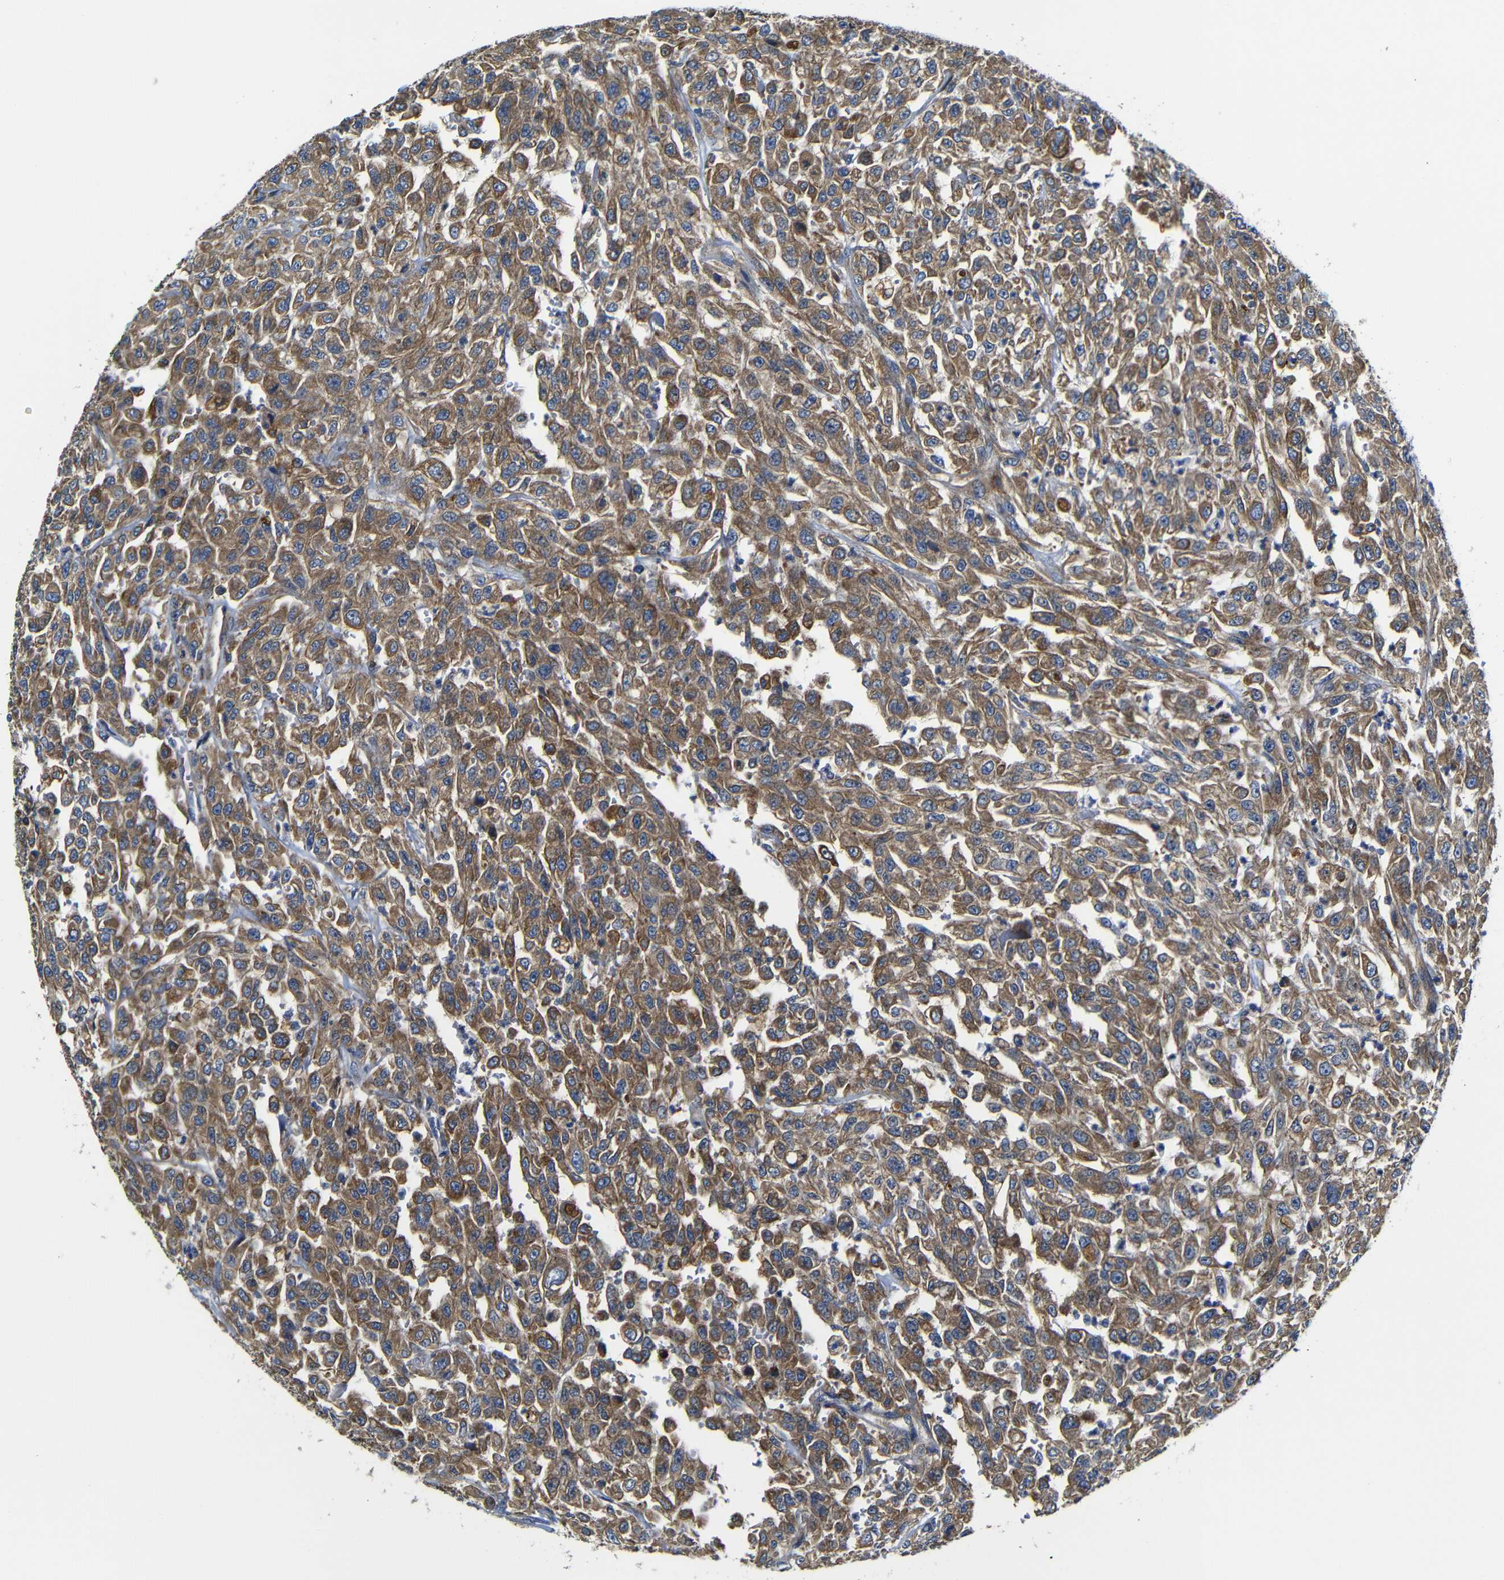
{"staining": {"intensity": "moderate", "quantity": ">75%", "location": "cytoplasmic/membranous"}, "tissue": "urothelial cancer", "cell_type": "Tumor cells", "image_type": "cancer", "snomed": [{"axis": "morphology", "description": "Urothelial carcinoma, High grade"}, {"axis": "topography", "description": "Urinary bladder"}], "caption": "Protein analysis of urothelial carcinoma (high-grade) tissue demonstrates moderate cytoplasmic/membranous staining in about >75% of tumor cells.", "gene": "CLCC1", "patient": {"sex": "male", "age": 46}}